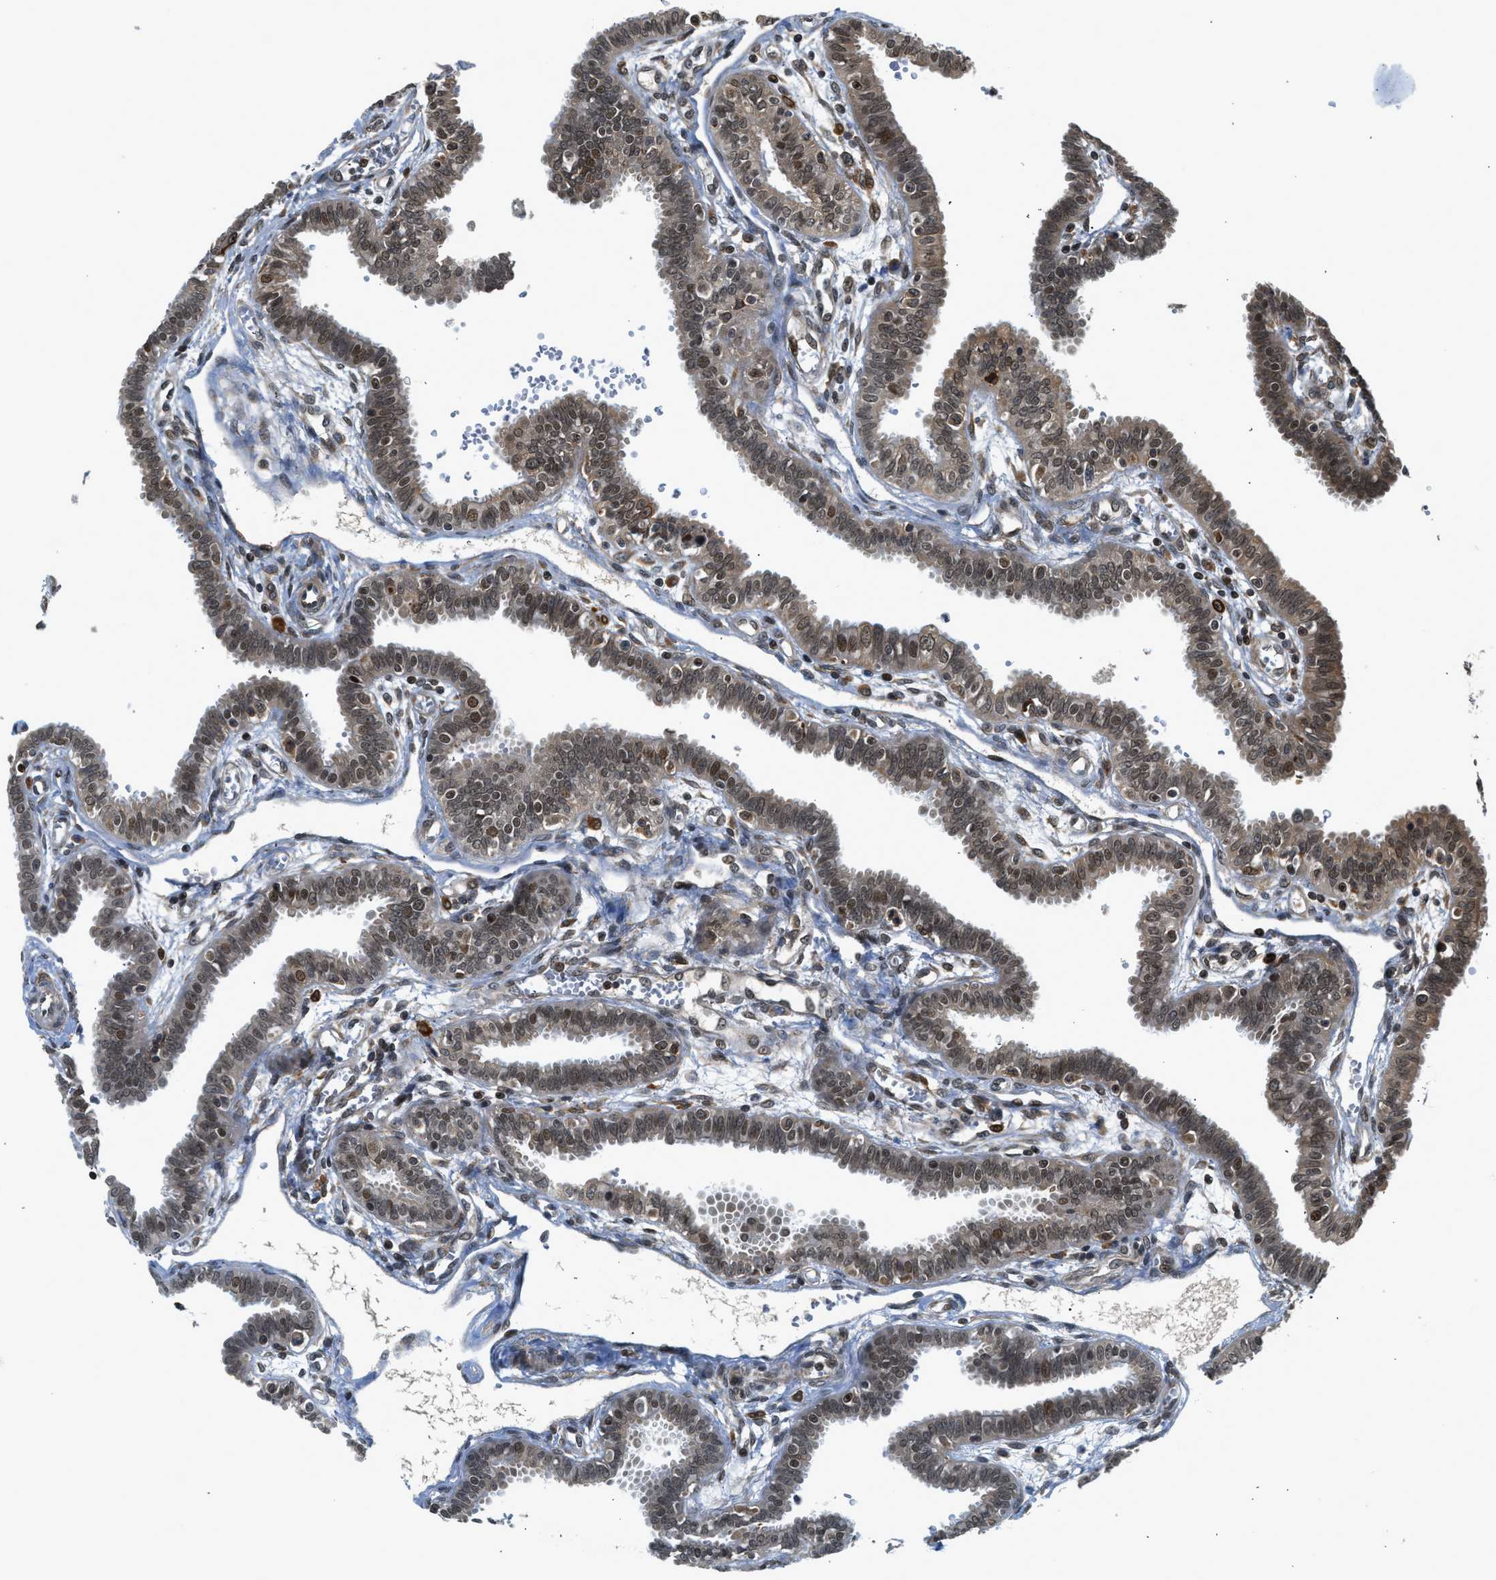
{"staining": {"intensity": "moderate", "quantity": ">75%", "location": "nuclear"}, "tissue": "fallopian tube", "cell_type": "Glandular cells", "image_type": "normal", "snomed": [{"axis": "morphology", "description": "Normal tissue, NOS"}, {"axis": "topography", "description": "Fallopian tube"}], "caption": "This is a photomicrograph of IHC staining of unremarkable fallopian tube, which shows moderate staining in the nuclear of glandular cells.", "gene": "RETREG3", "patient": {"sex": "female", "age": 32}}